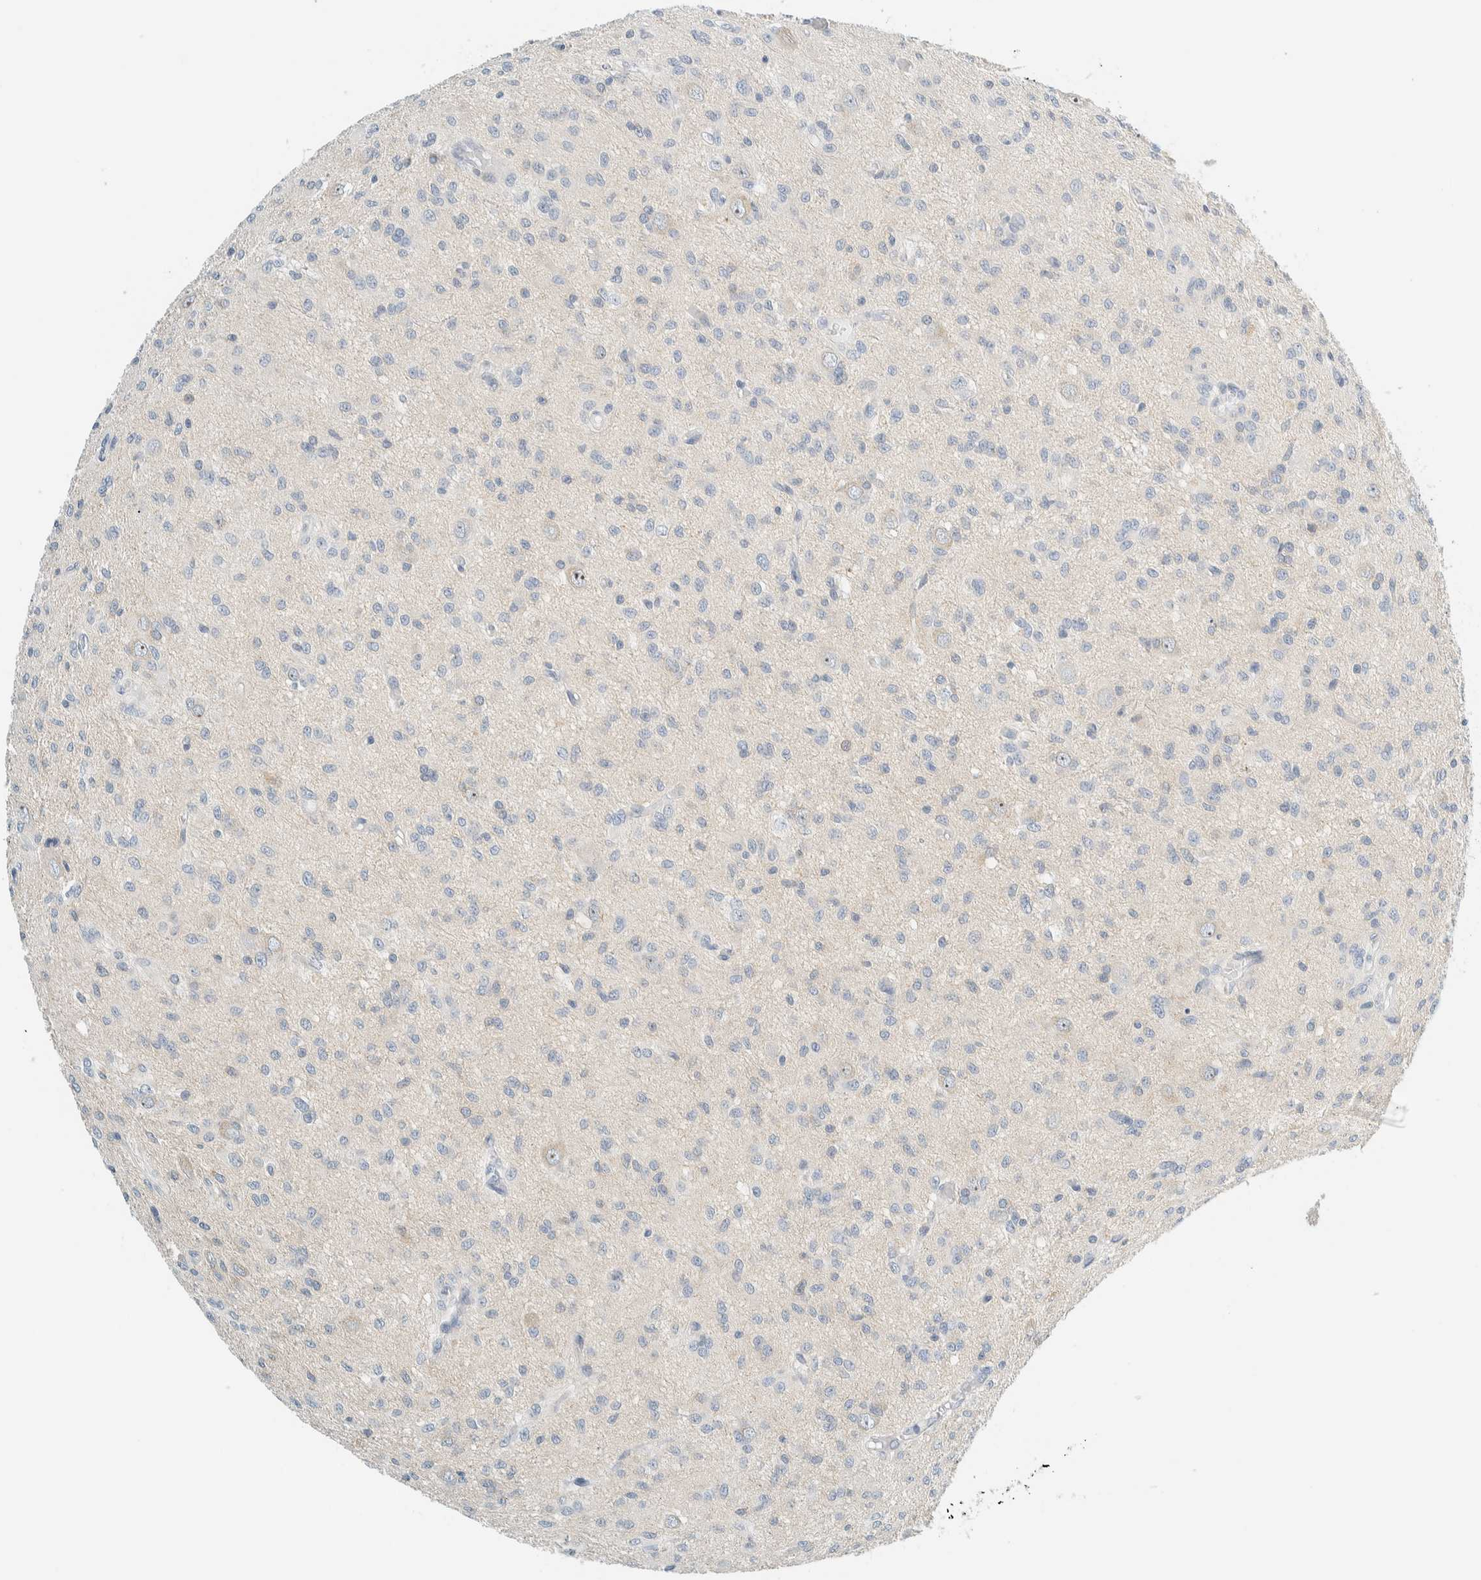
{"staining": {"intensity": "negative", "quantity": "none", "location": "none"}, "tissue": "glioma", "cell_type": "Tumor cells", "image_type": "cancer", "snomed": [{"axis": "morphology", "description": "Glioma, malignant, High grade"}, {"axis": "topography", "description": "Brain"}], "caption": "Protein analysis of malignant high-grade glioma demonstrates no significant positivity in tumor cells. Brightfield microscopy of immunohistochemistry stained with DAB (brown) and hematoxylin (blue), captured at high magnification.", "gene": "NDE1", "patient": {"sex": "female", "age": 59}}